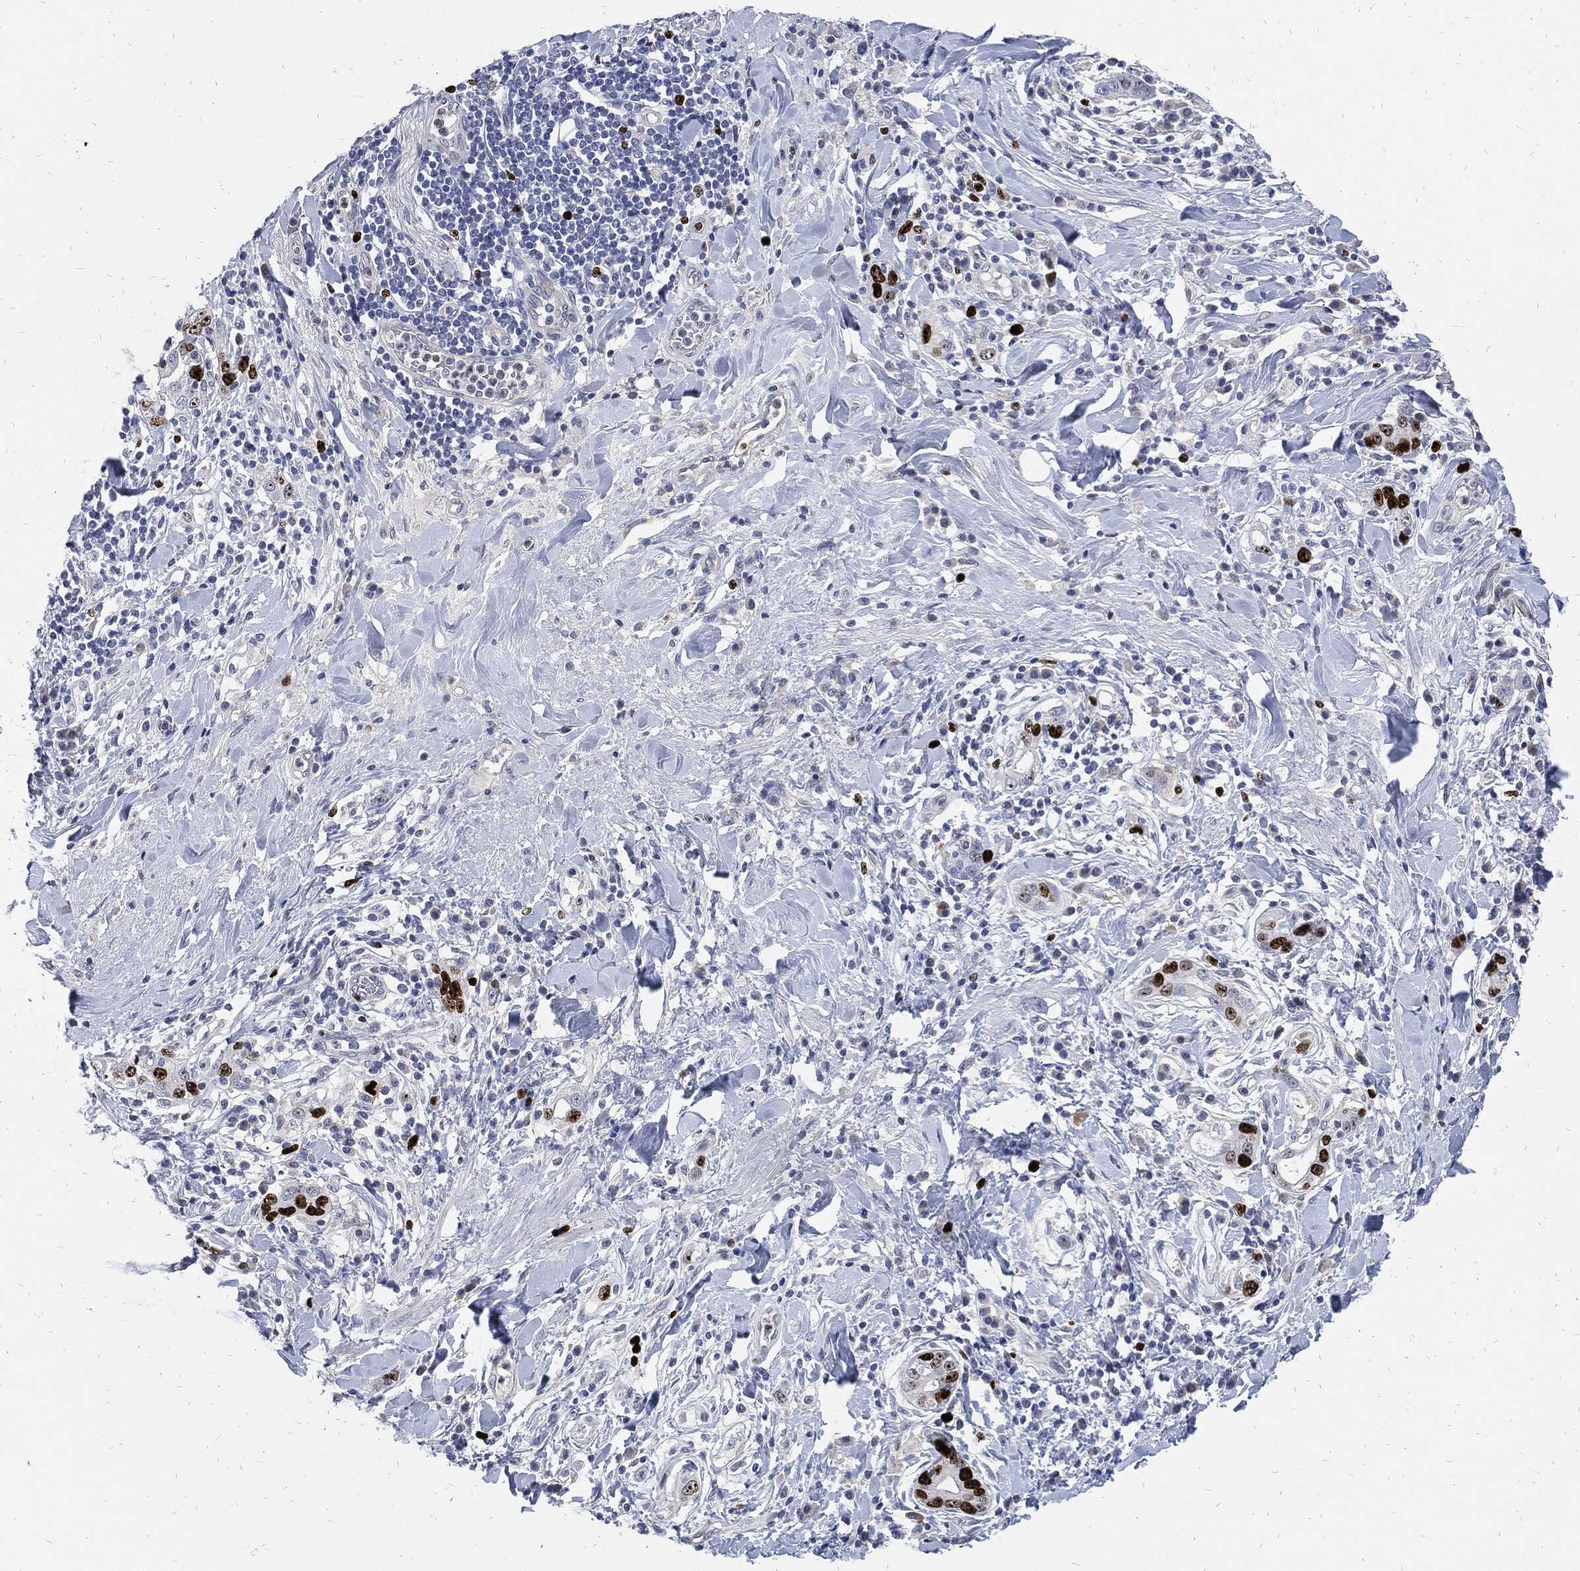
{"staining": {"intensity": "strong", "quantity": "<25%", "location": "nuclear"}, "tissue": "stomach cancer", "cell_type": "Tumor cells", "image_type": "cancer", "snomed": [{"axis": "morphology", "description": "Adenocarcinoma, NOS"}, {"axis": "topography", "description": "Stomach"}], "caption": "About <25% of tumor cells in stomach cancer display strong nuclear protein expression as visualized by brown immunohistochemical staining.", "gene": "MKI67", "patient": {"sex": "male", "age": 79}}